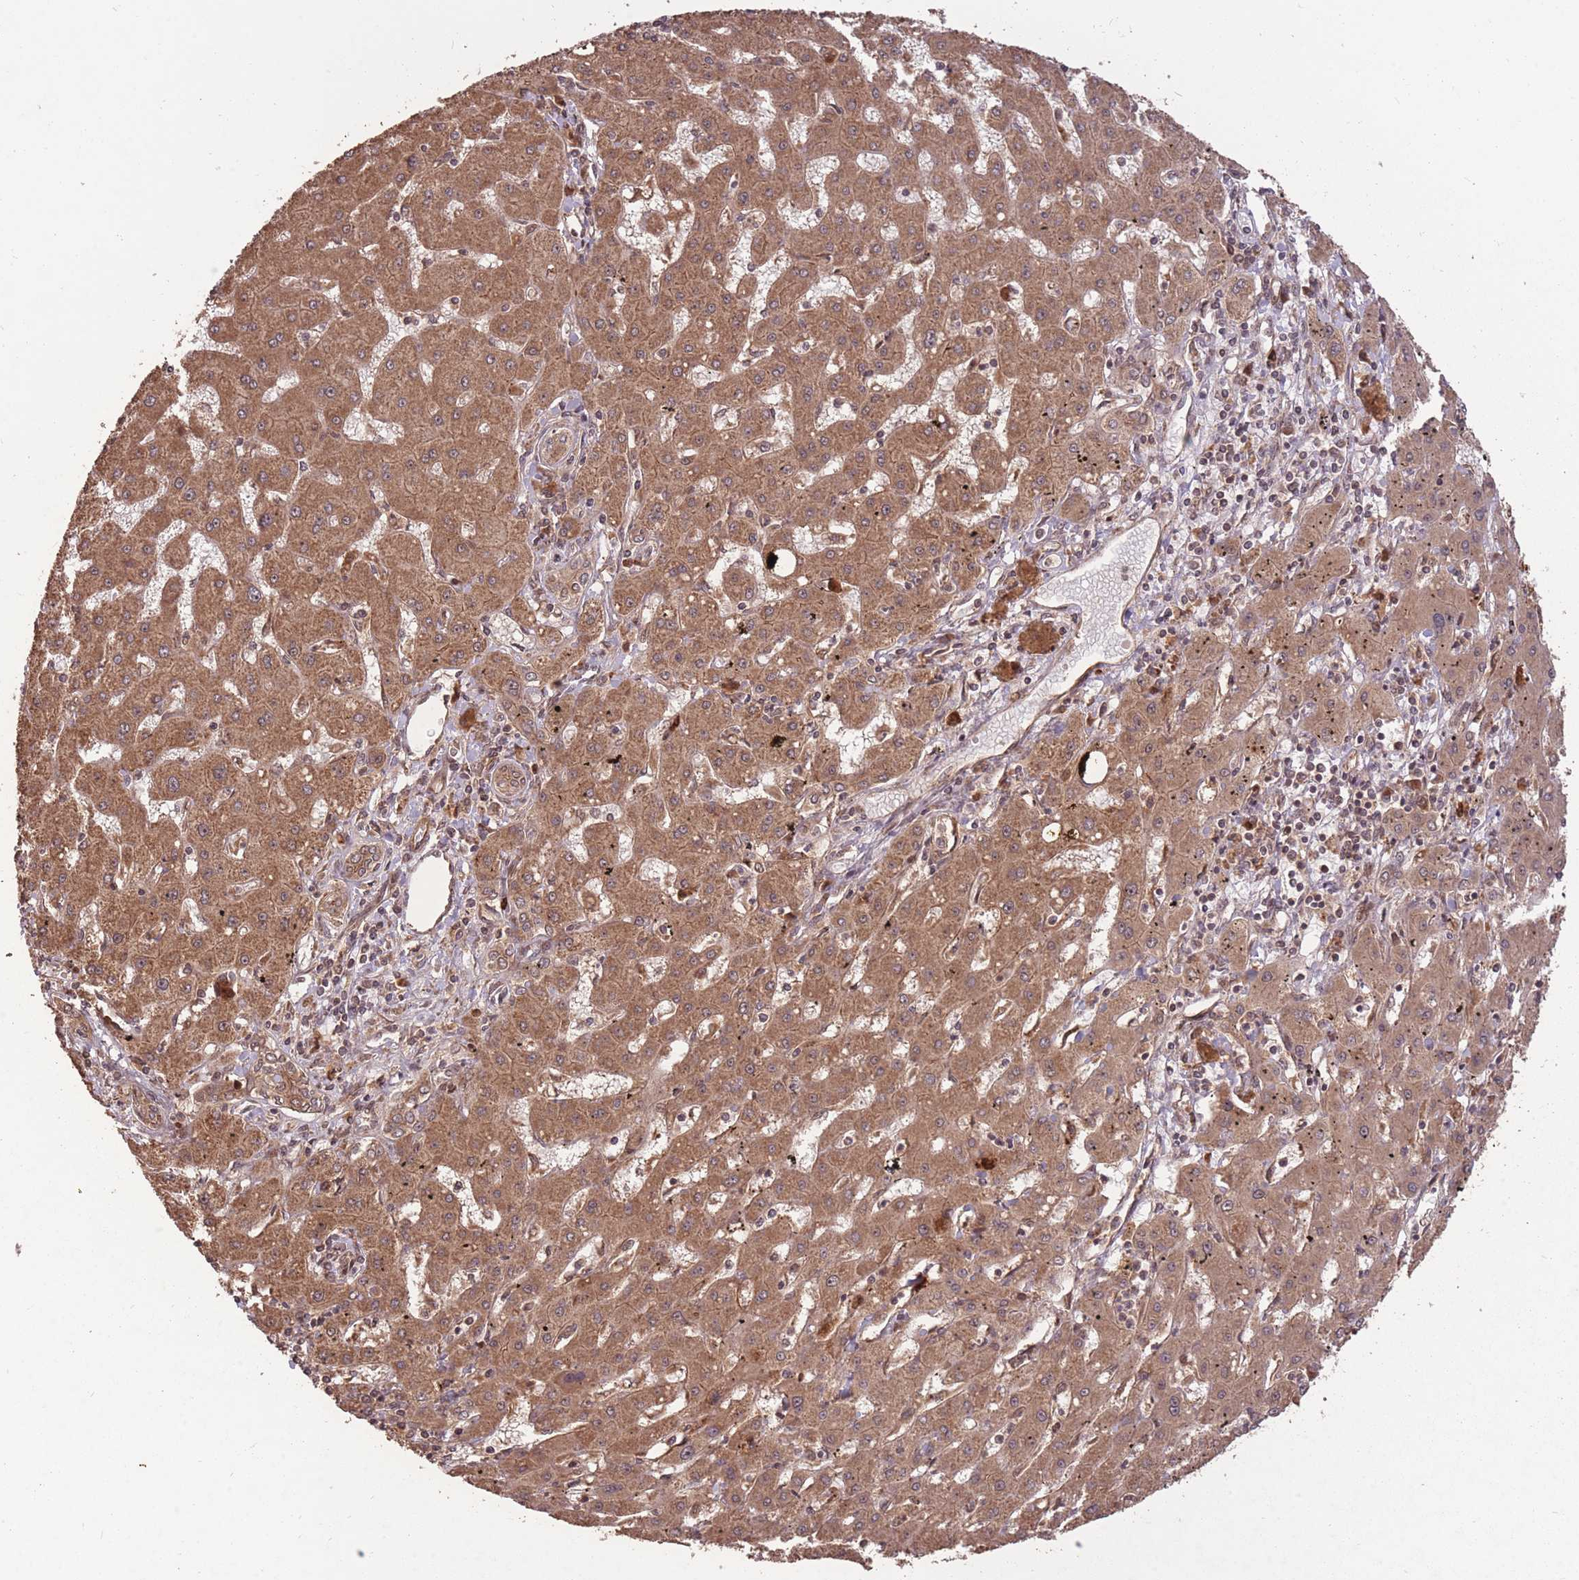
{"staining": {"intensity": "moderate", "quantity": ">75%", "location": "cytoplasmic/membranous"}, "tissue": "liver cancer", "cell_type": "Tumor cells", "image_type": "cancer", "snomed": [{"axis": "morphology", "description": "Carcinoma, Hepatocellular, NOS"}, {"axis": "topography", "description": "Liver"}], "caption": "An IHC photomicrograph of tumor tissue is shown. Protein staining in brown highlights moderate cytoplasmic/membranous positivity in liver hepatocellular carcinoma within tumor cells.", "gene": "ERBB3", "patient": {"sex": "male", "age": 72}}